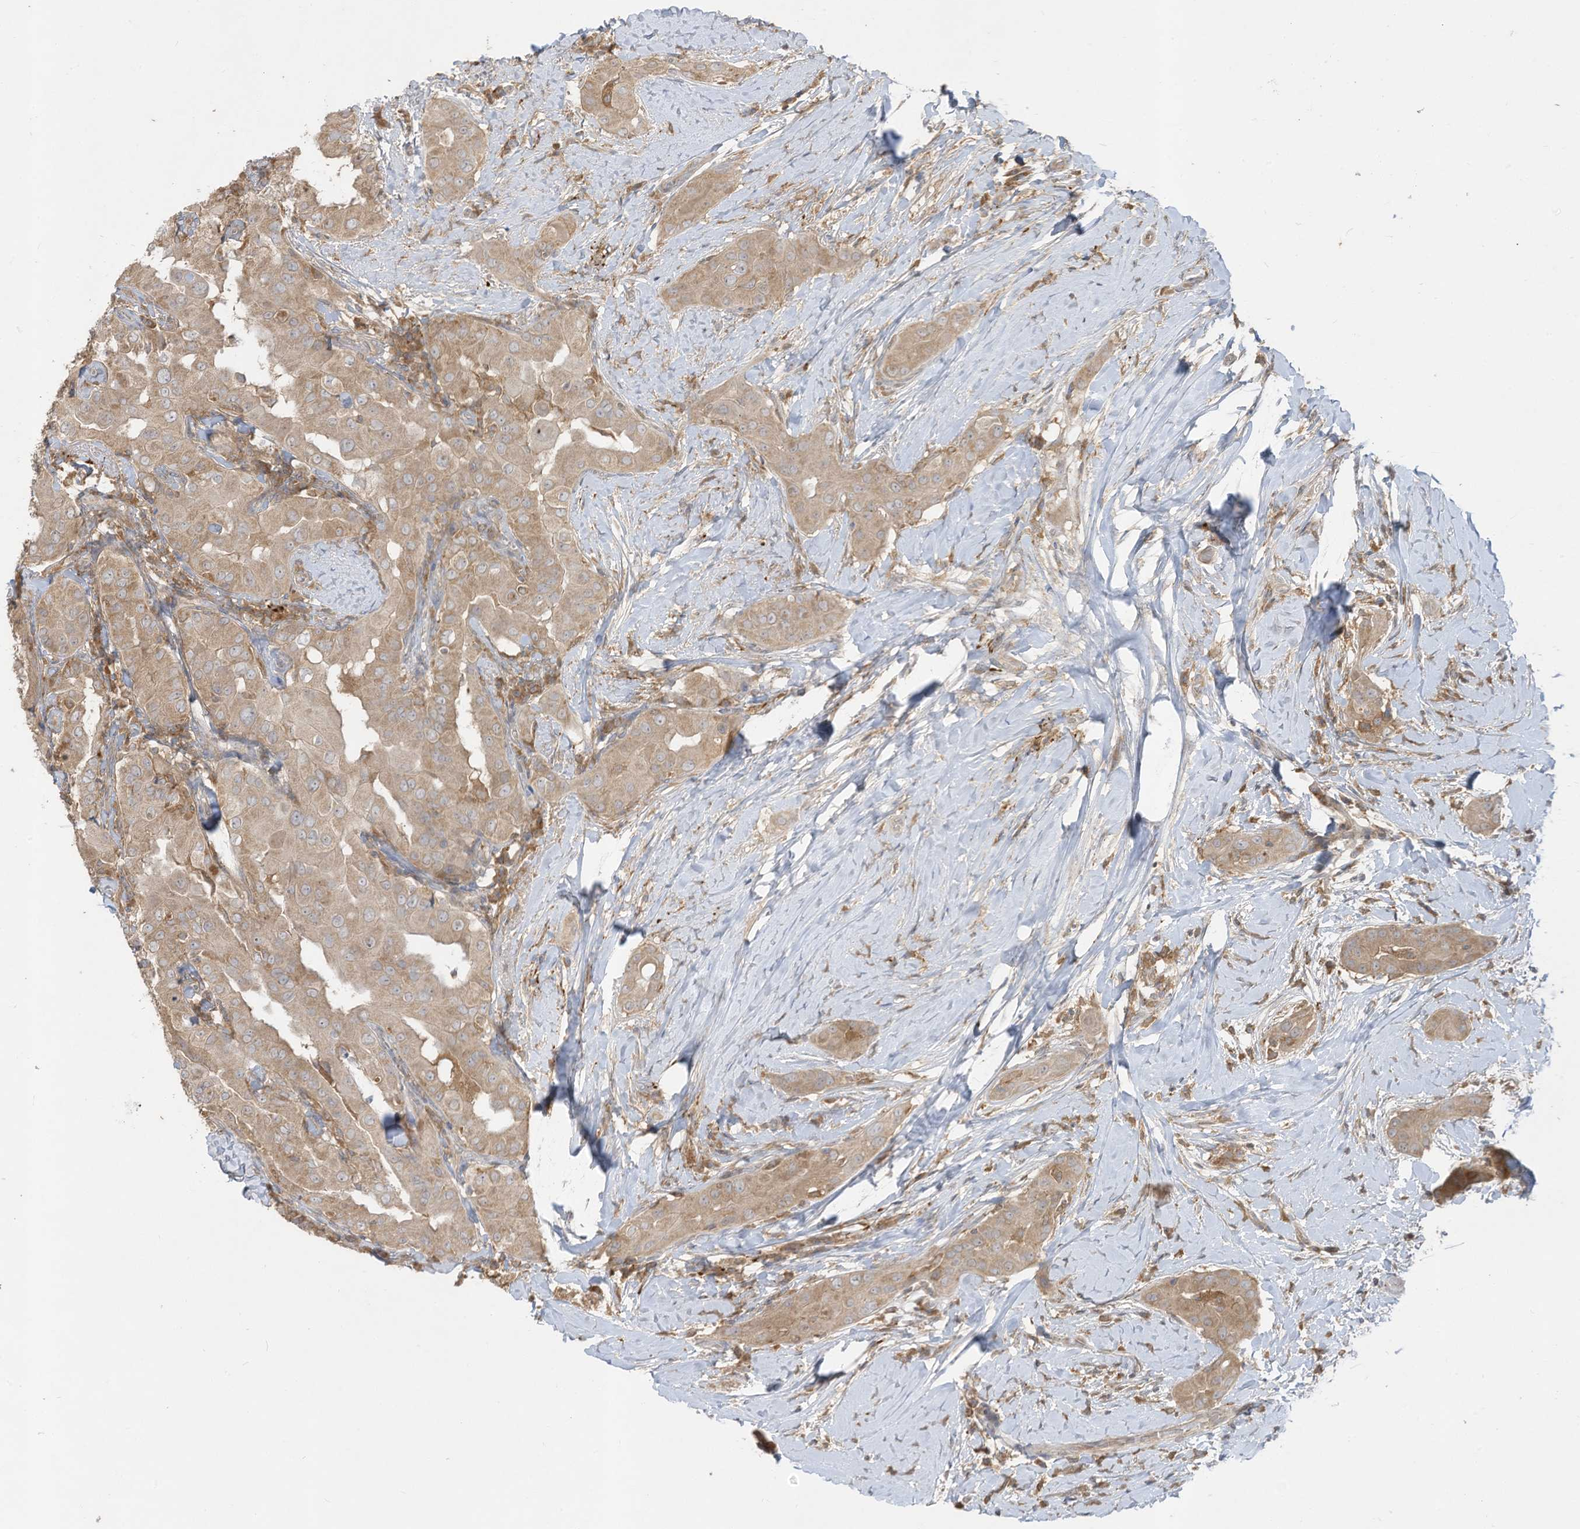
{"staining": {"intensity": "moderate", "quantity": ">75%", "location": "cytoplasmic/membranous"}, "tissue": "thyroid cancer", "cell_type": "Tumor cells", "image_type": "cancer", "snomed": [{"axis": "morphology", "description": "Papillary adenocarcinoma, NOS"}, {"axis": "topography", "description": "Thyroid gland"}], "caption": "Human thyroid papillary adenocarcinoma stained with a brown dye demonstrates moderate cytoplasmic/membranous positive positivity in approximately >75% of tumor cells.", "gene": "LDAH", "patient": {"sex": "male", "age": 33}}